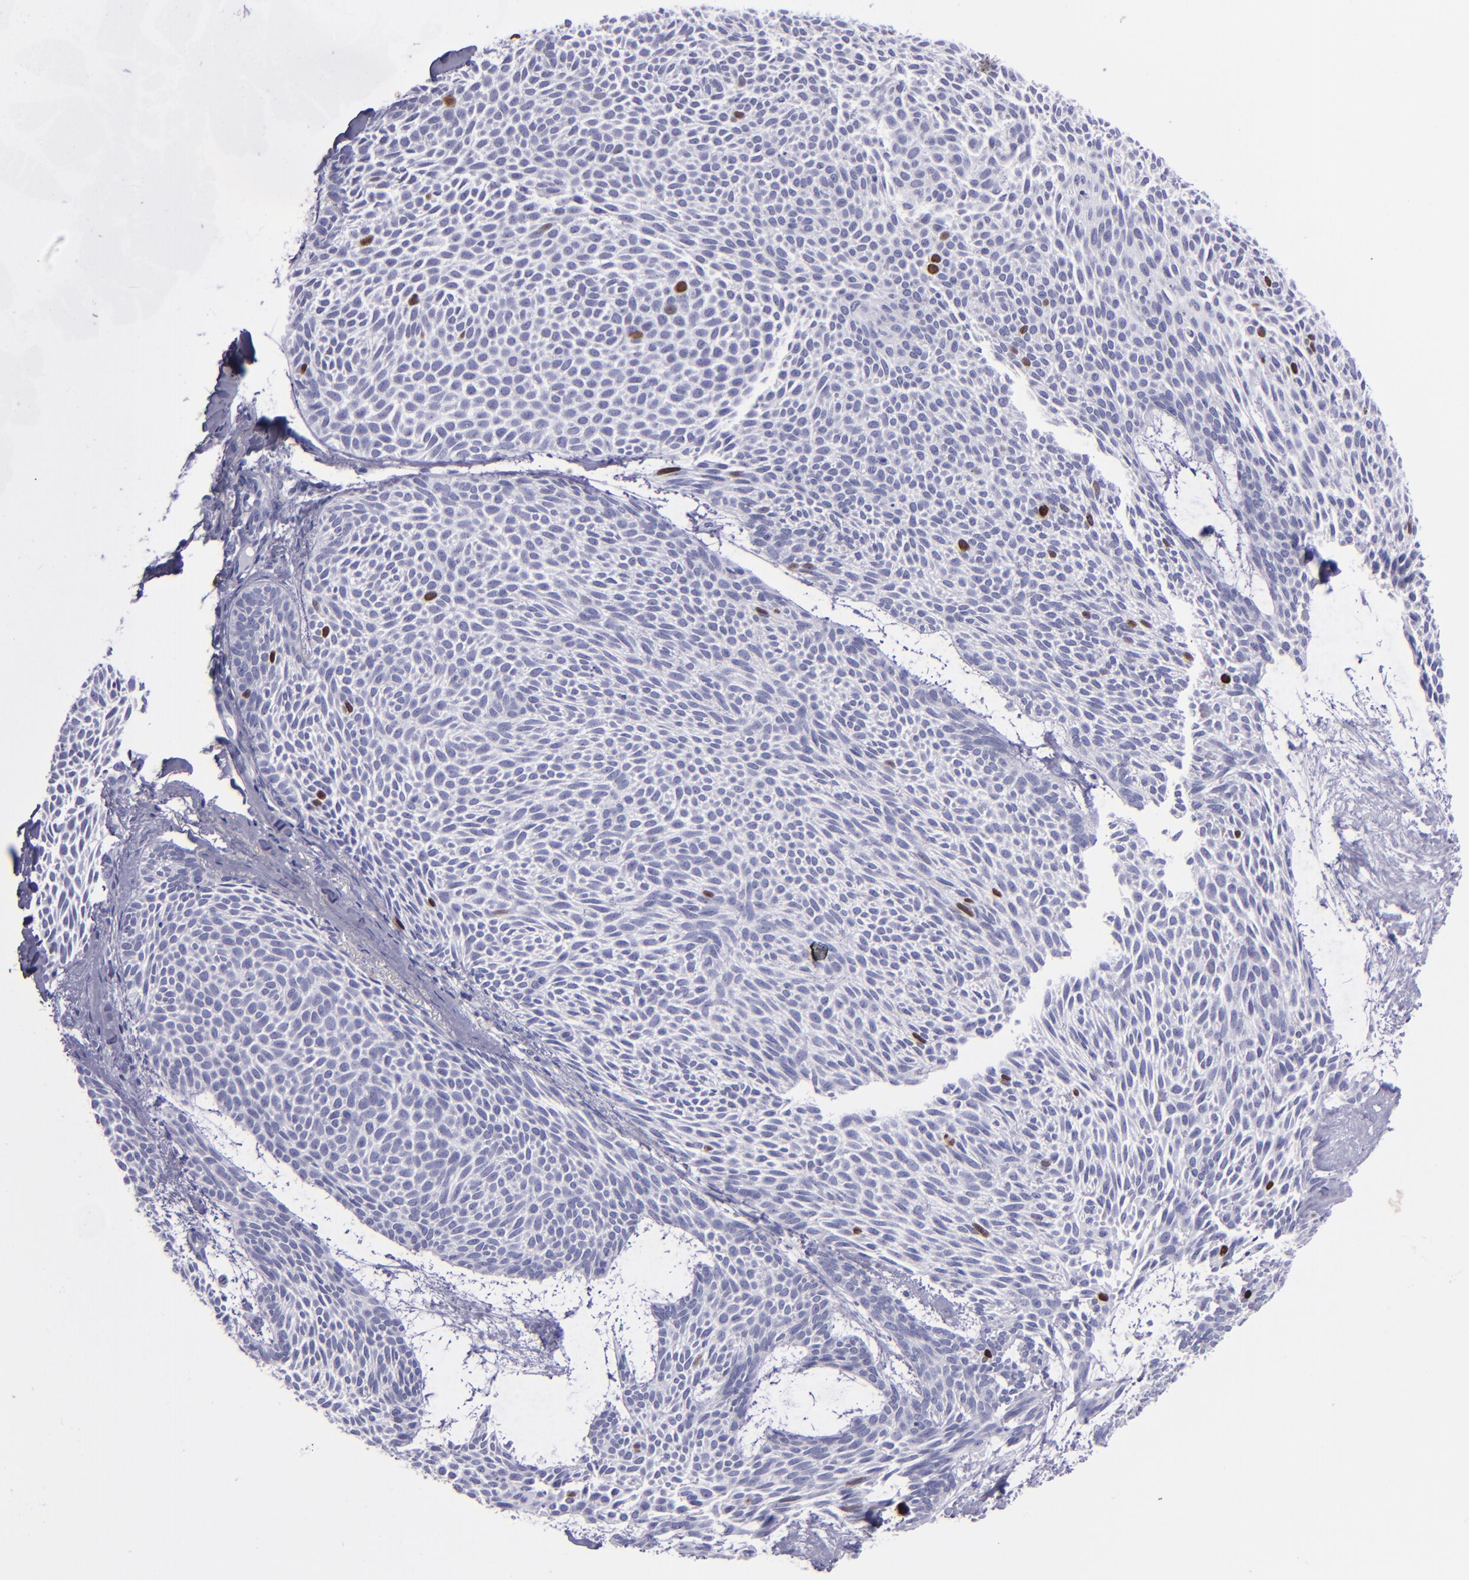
{"staining": {"intensity": "strong", "quantity": "<25%", "location": "nuclear"}, "tissue": "skin cancer", "cell_type": "Tumor cells", "image_type": "cancer", "snomed": [{"axis": "morphology", "description": "Basal cell carcinoma"}, {"axis": "topography", "description": "Skin"}], "caption": "Human skin basal cell carcinoma stained for a protein (brown) reveals strong nuclear positive expression in about <25% of tumor cells.", "gene": "TOP2A", "patient": {"sex": "male", "age": 84}}